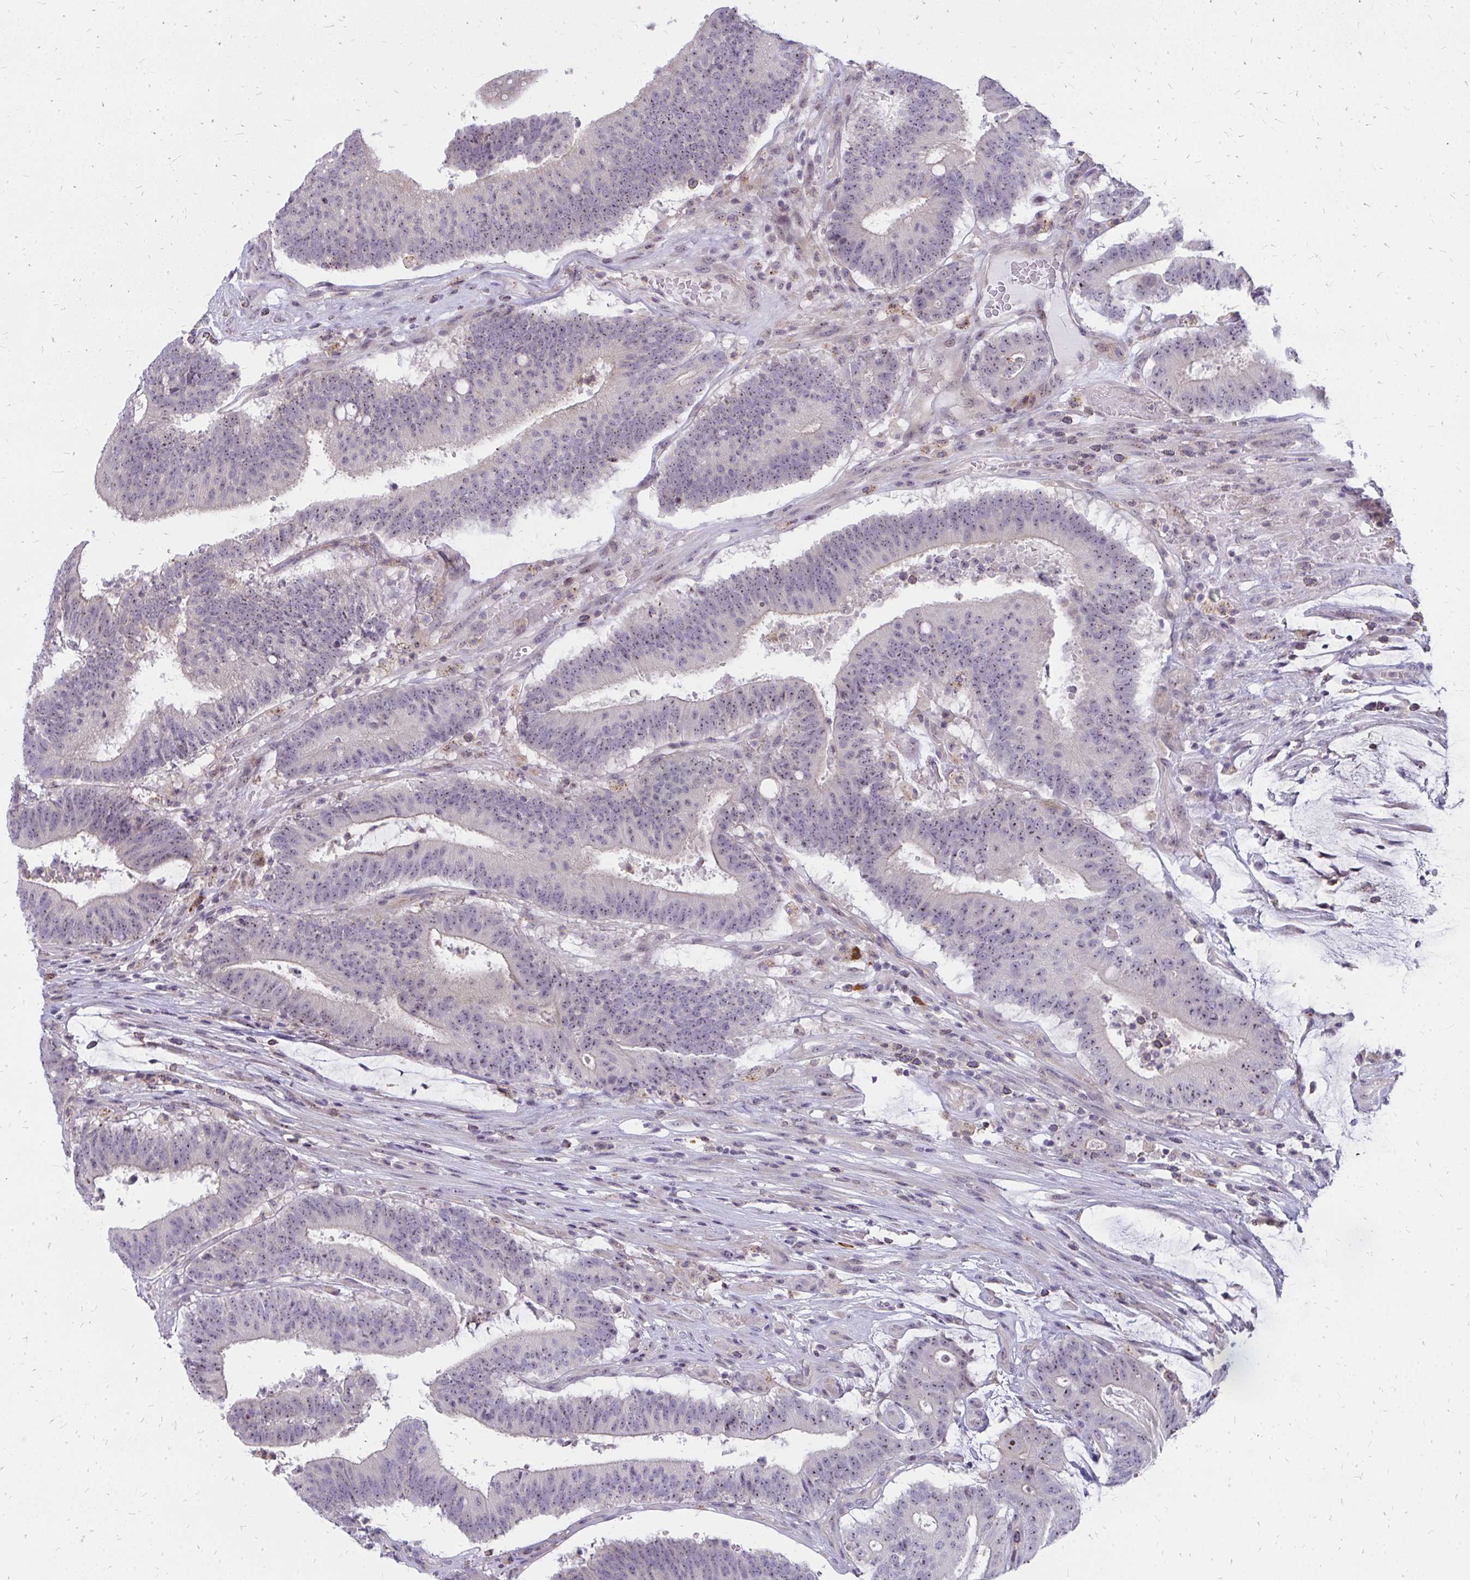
{"staining": {"intensity": "weak", "quantity": ">75%", "location": "nuclear"}, "tissue": "colorectal cancer", "cell_type": "Tumor cells", "image_type": "cancer", "snomed": [{"axis": "morphology", "description": "Adenocarcinoma, NOS"}, {"axis": "topography", "description": "Colon"}], "caption": "This is a photomicrograph of immunohistochemistry (IHC) staining of colorectal cancer, which shows weak positivity in the nuclear of tumor cells.", "gene": "FAM9A", "patient": {"sex": "female", "age": 43}}